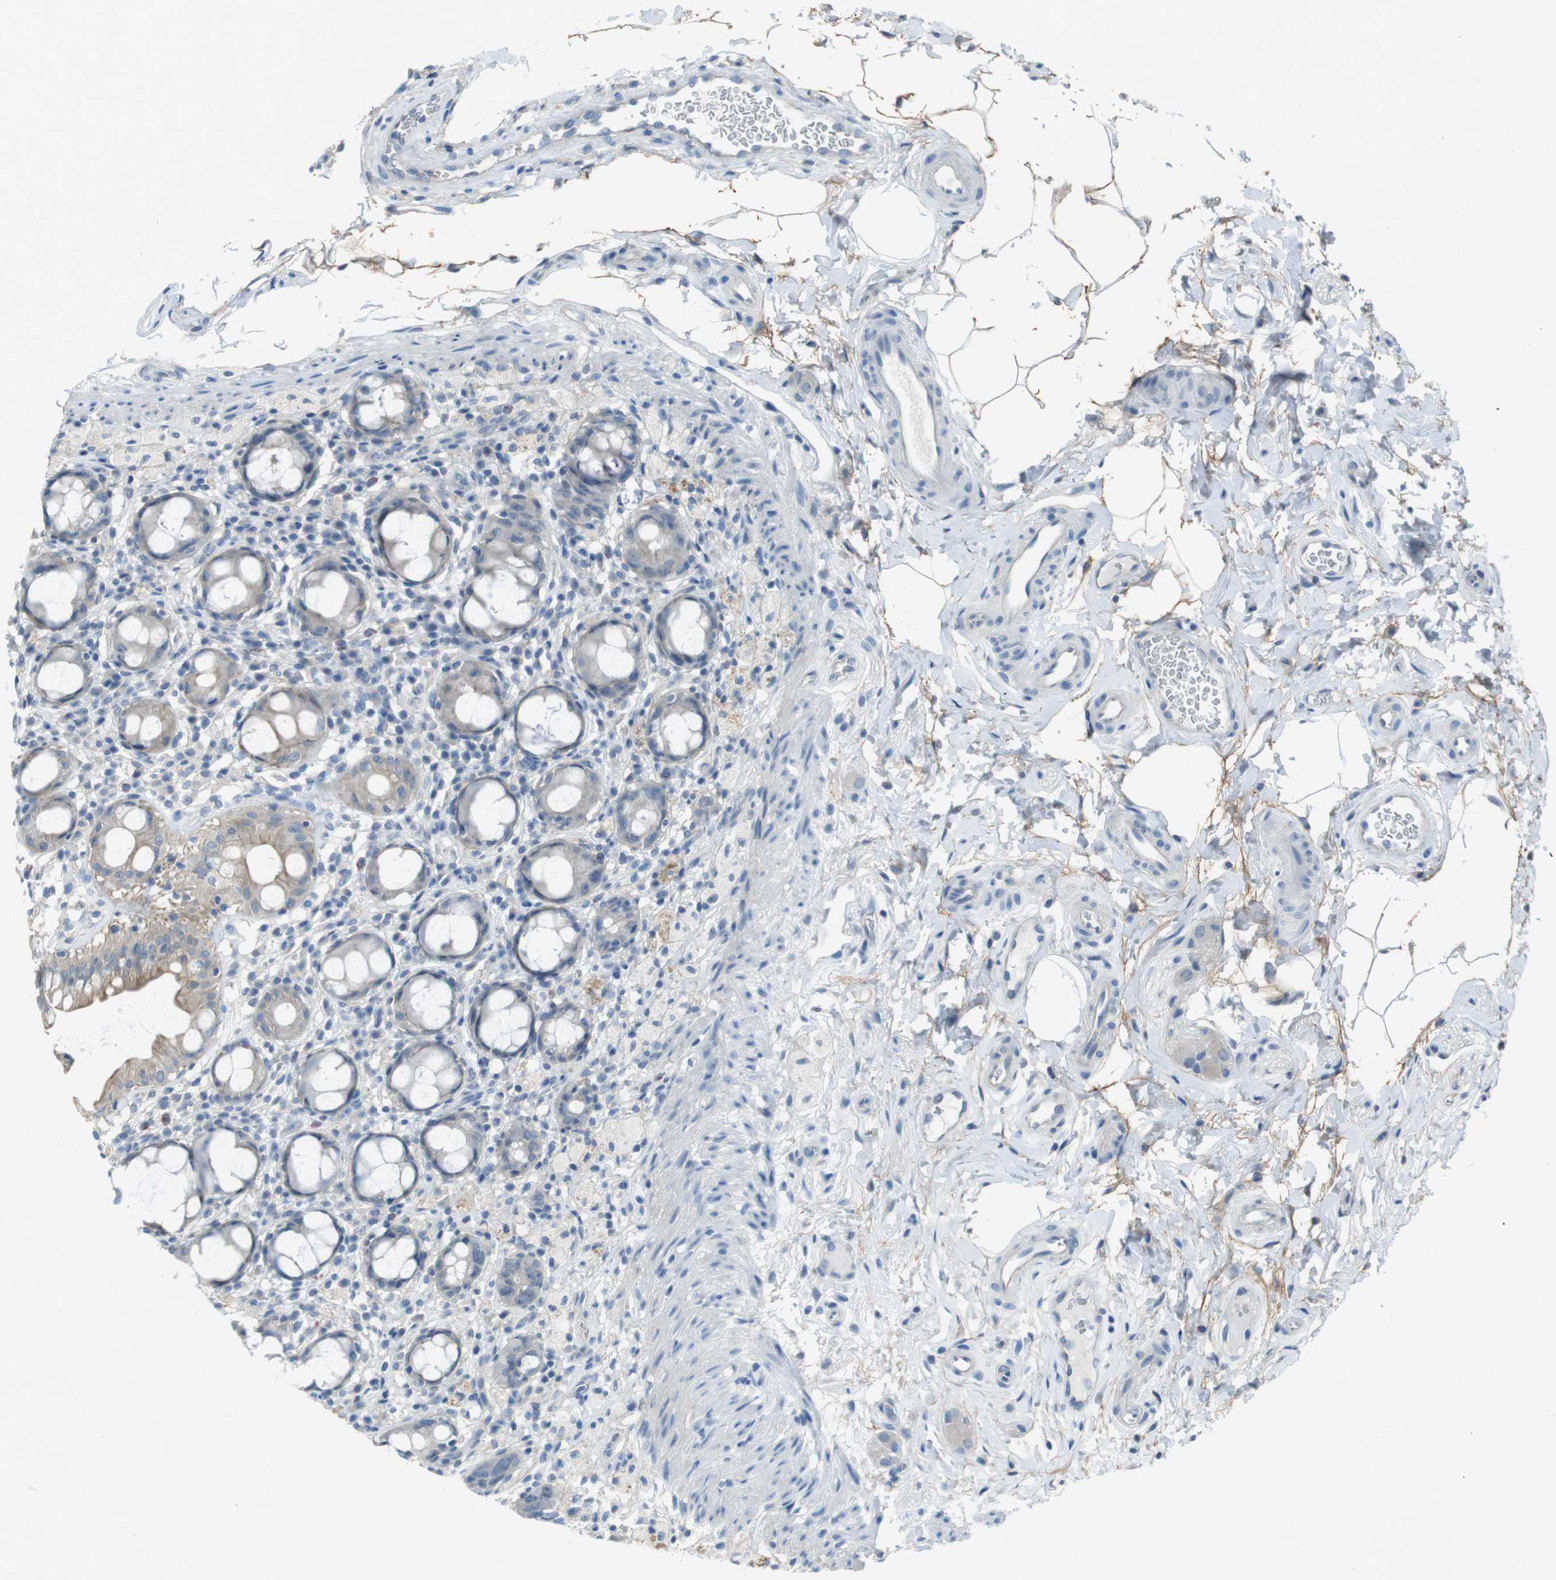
{"staining": {"intensity": "weak", "quantity": "<25%", "location": "cytoplasmic/membranous"}, "tissue": "rectum", "cell_type": "Glandular cells", "image_type": "normal", "snomed": [{"axis": "morphology", "description": "Normal tissue, NOS"}, {"axis": "topography", "description": "Rectum"}], "caption": "An image of human rectum is negative for staining in glandular cells. Brightfield microscopy of immunohistochemistry (IHC) stained with DAB (3,3'-diaminobenzidine) (brown) and hematoxylin (blue), captured at high magnification.", "gene": "ENTPD7", "patient": {"sex": "male", "age": 44}}